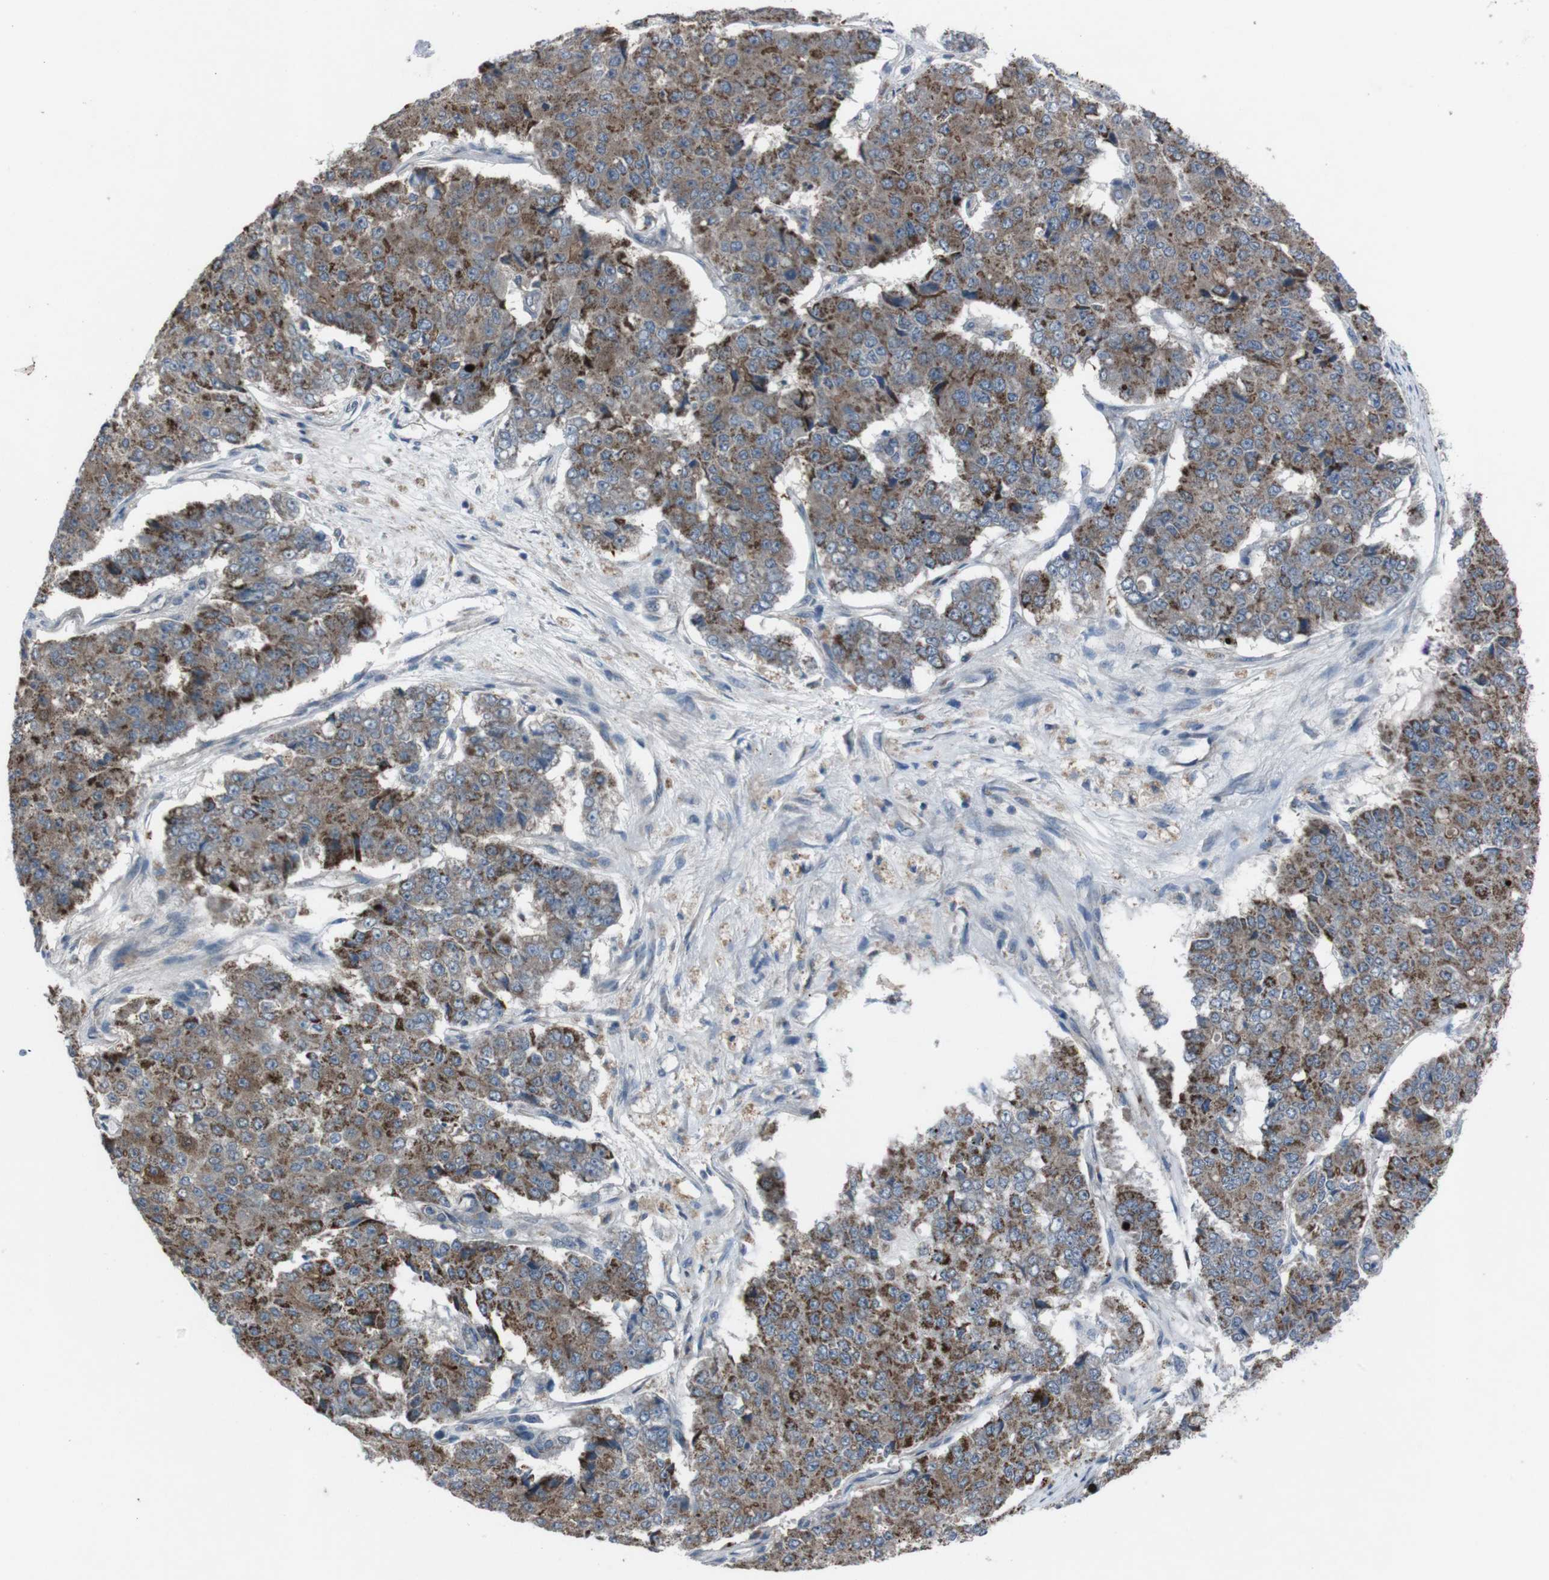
{"staining": {"intensity": "strong", "quantity": "25%-75%", "location": "cytoplasmic/membranous"}, "tissue": "pancreatic cancer", "cell_type": "Tumor cells", "image_type": "cancer", "snomed": [{"axis": "morphology", "description": "Adenocarcinoma, NOS"}, {"axis": "topography", "description": "Pancreas"}], "caption": "Brown immunohistochemical staining in pancreatic adenocarcinoma displays strong cytoplasmic/membranous staining in about 25%-75% of tumor cells. The protein is stained brown, and the nuclei are stained in blue (DAB (3,3'-diaminobenzidine) IHC with brightfield microscopy, high magnification).", "gene": "EFNA5", "patient": {"sex": "male", "age": 50}}